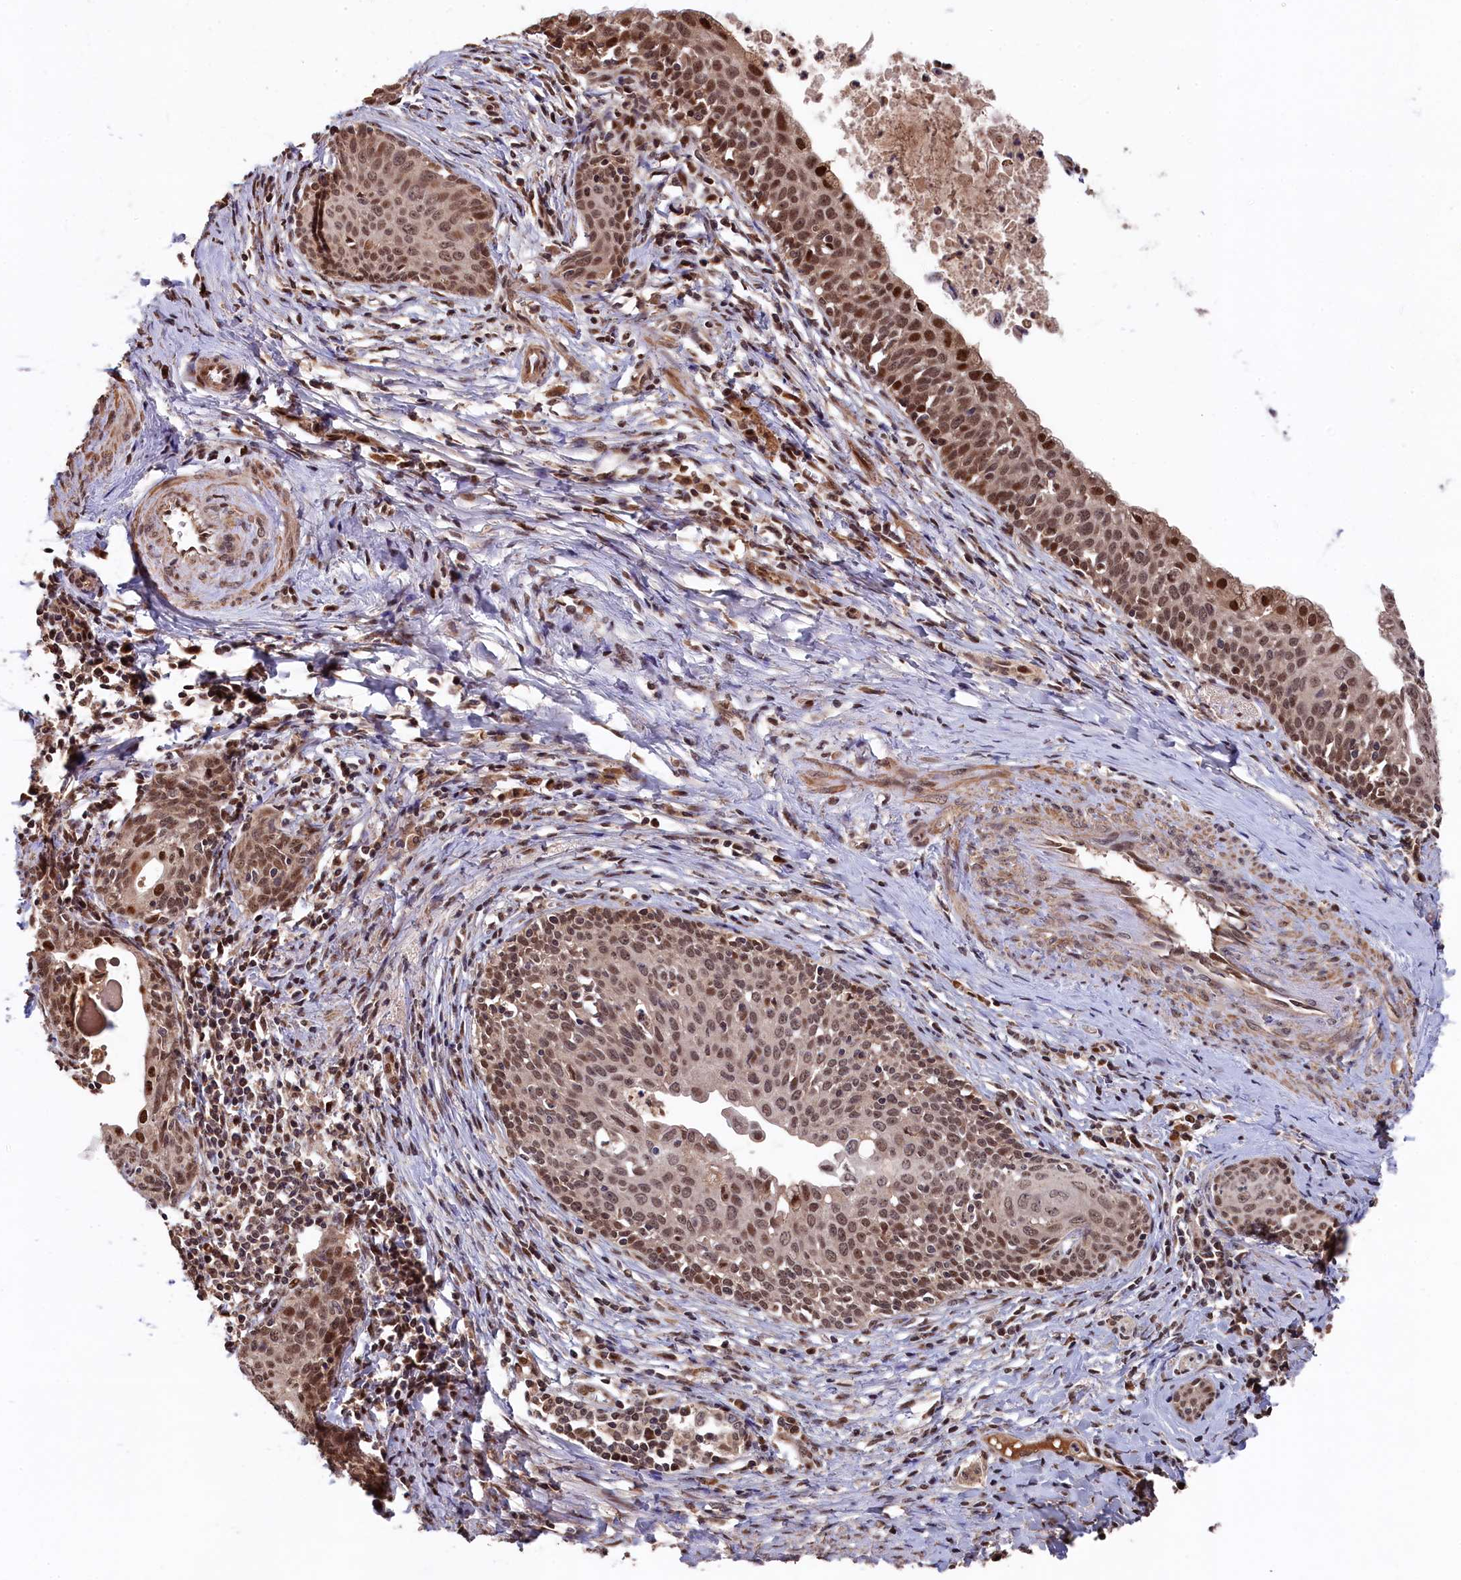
{"staining": {"intensity": "moderate", "quantity": ">75%", "location": "cytoplasmic/membranous,nuclear"}, "tissue": "cervical cancer", "cell_type": "Tumor cells", "image_type": "cancer", "snomed": [{"axis": "morphology", "description": "Squamous cell carcinoma, NOS"}, {"axis": "topography", "description": "Cervix"}], "caption": "Immunohistochemistry (IHC) image of neoplastic tissue: cervical cancer stained using IHC reveals medium levels of moderate protein expression localized specifically in the cytoplasmic/membranous and nuclear of tumor cells, appearing as a cytoplasmic/membranous and nuclear brown color.", "gene": "CLPX", "patient": {"sex": "female", "age": 52}}